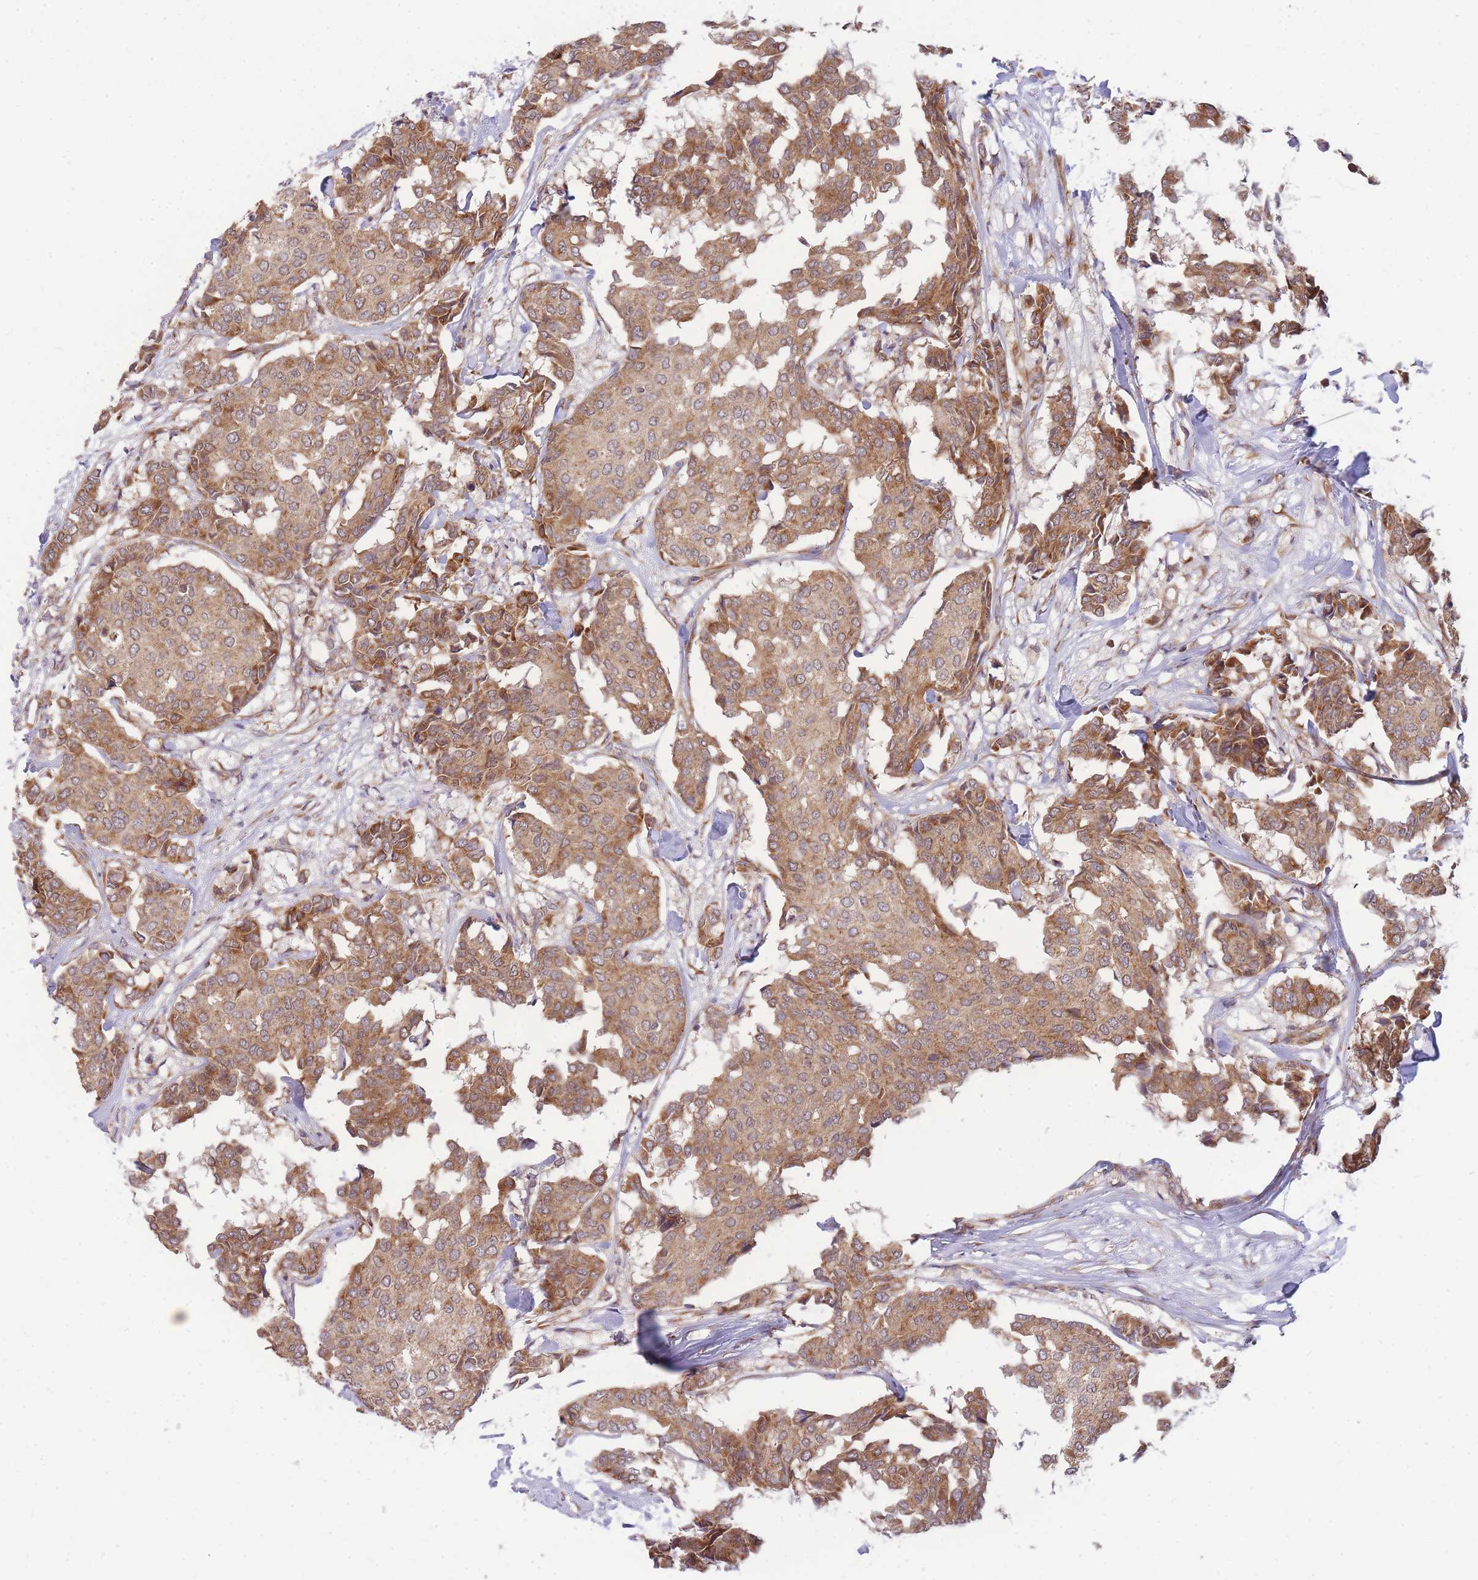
{"staining": {"intensity": "moderate", "quantity": ">75%", "location": "cytoplasmic/membranous"}, "tissue": "breast cancer", "cell_type": "Tumor cells", "image_type": "cancer", "snomed": [{"axis": "morphology", "description": "Duct carcinoma"}, {"axis": "topography", "description": "Breast"}], "caption": "Protein positivity by IHC demonstrates moderate cytoplasmic/membranous positivity in about >75% of tumor cells in breast cancer (invasive ductal carcinoma). (IHC, brightfield microscopy, high magnification).", "gene": "MRPL23", "patient": {"sex": "female", "age": 75}}